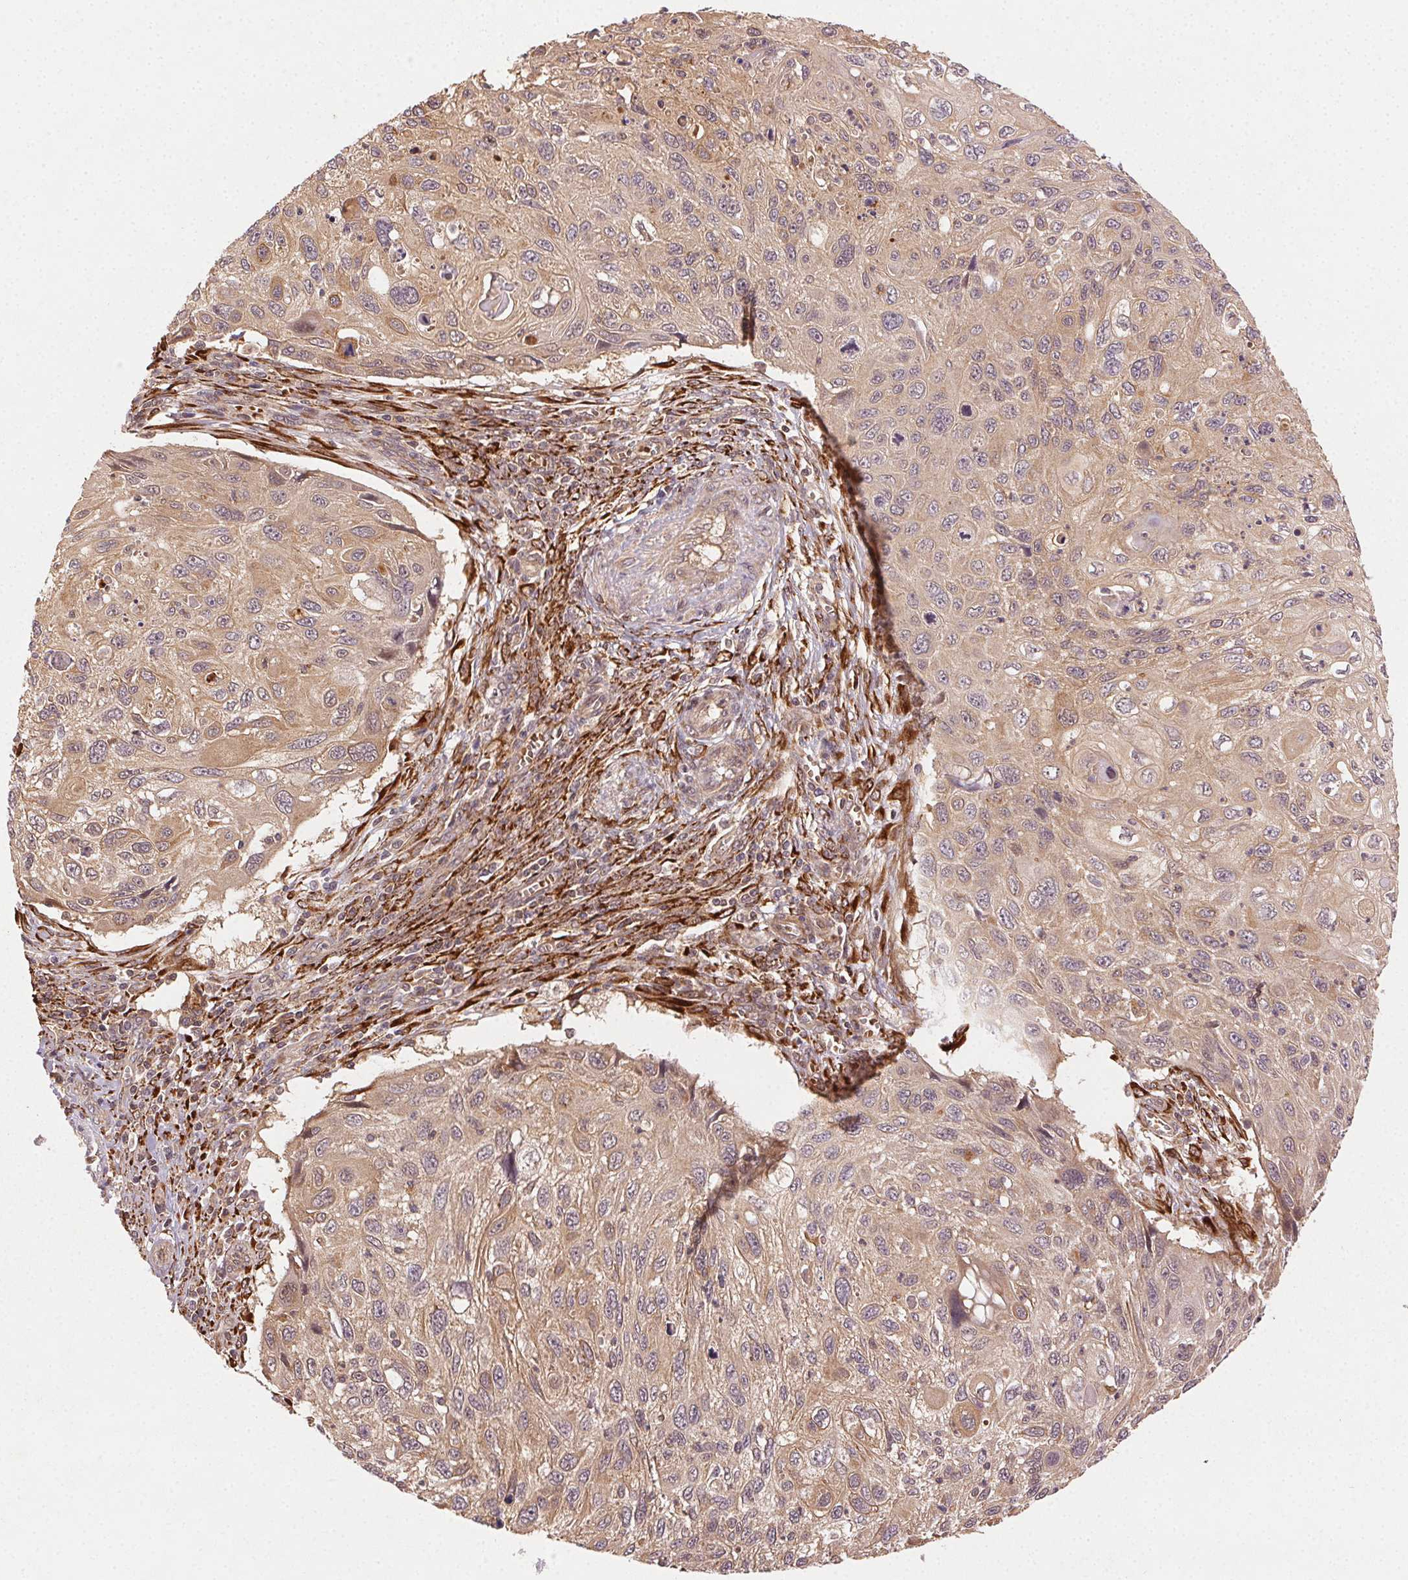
{"staining": {"intensity": "moderate", "quantity": ">75%", "location": "cytoplasmic/membranous"}, "tissue": "cervical cancer", "cell_type": "Tumor cells", "image_type": "cancer", "snomed": [{"axis": "morphology", "description": "Squamous cell carcinoma, NOS"}, {"axis": "topography", "description": "Cervix"}], "caption": "This histopathology image shows immunohistochemistry (IHC) staining of human squamous cell carcinoma (cervical), with medium moderate cytoplasmic/membranous staining in about >75% of tumor cells.", "gene": "KLHL15", "patient": {"sex": "female", "age": 70}}